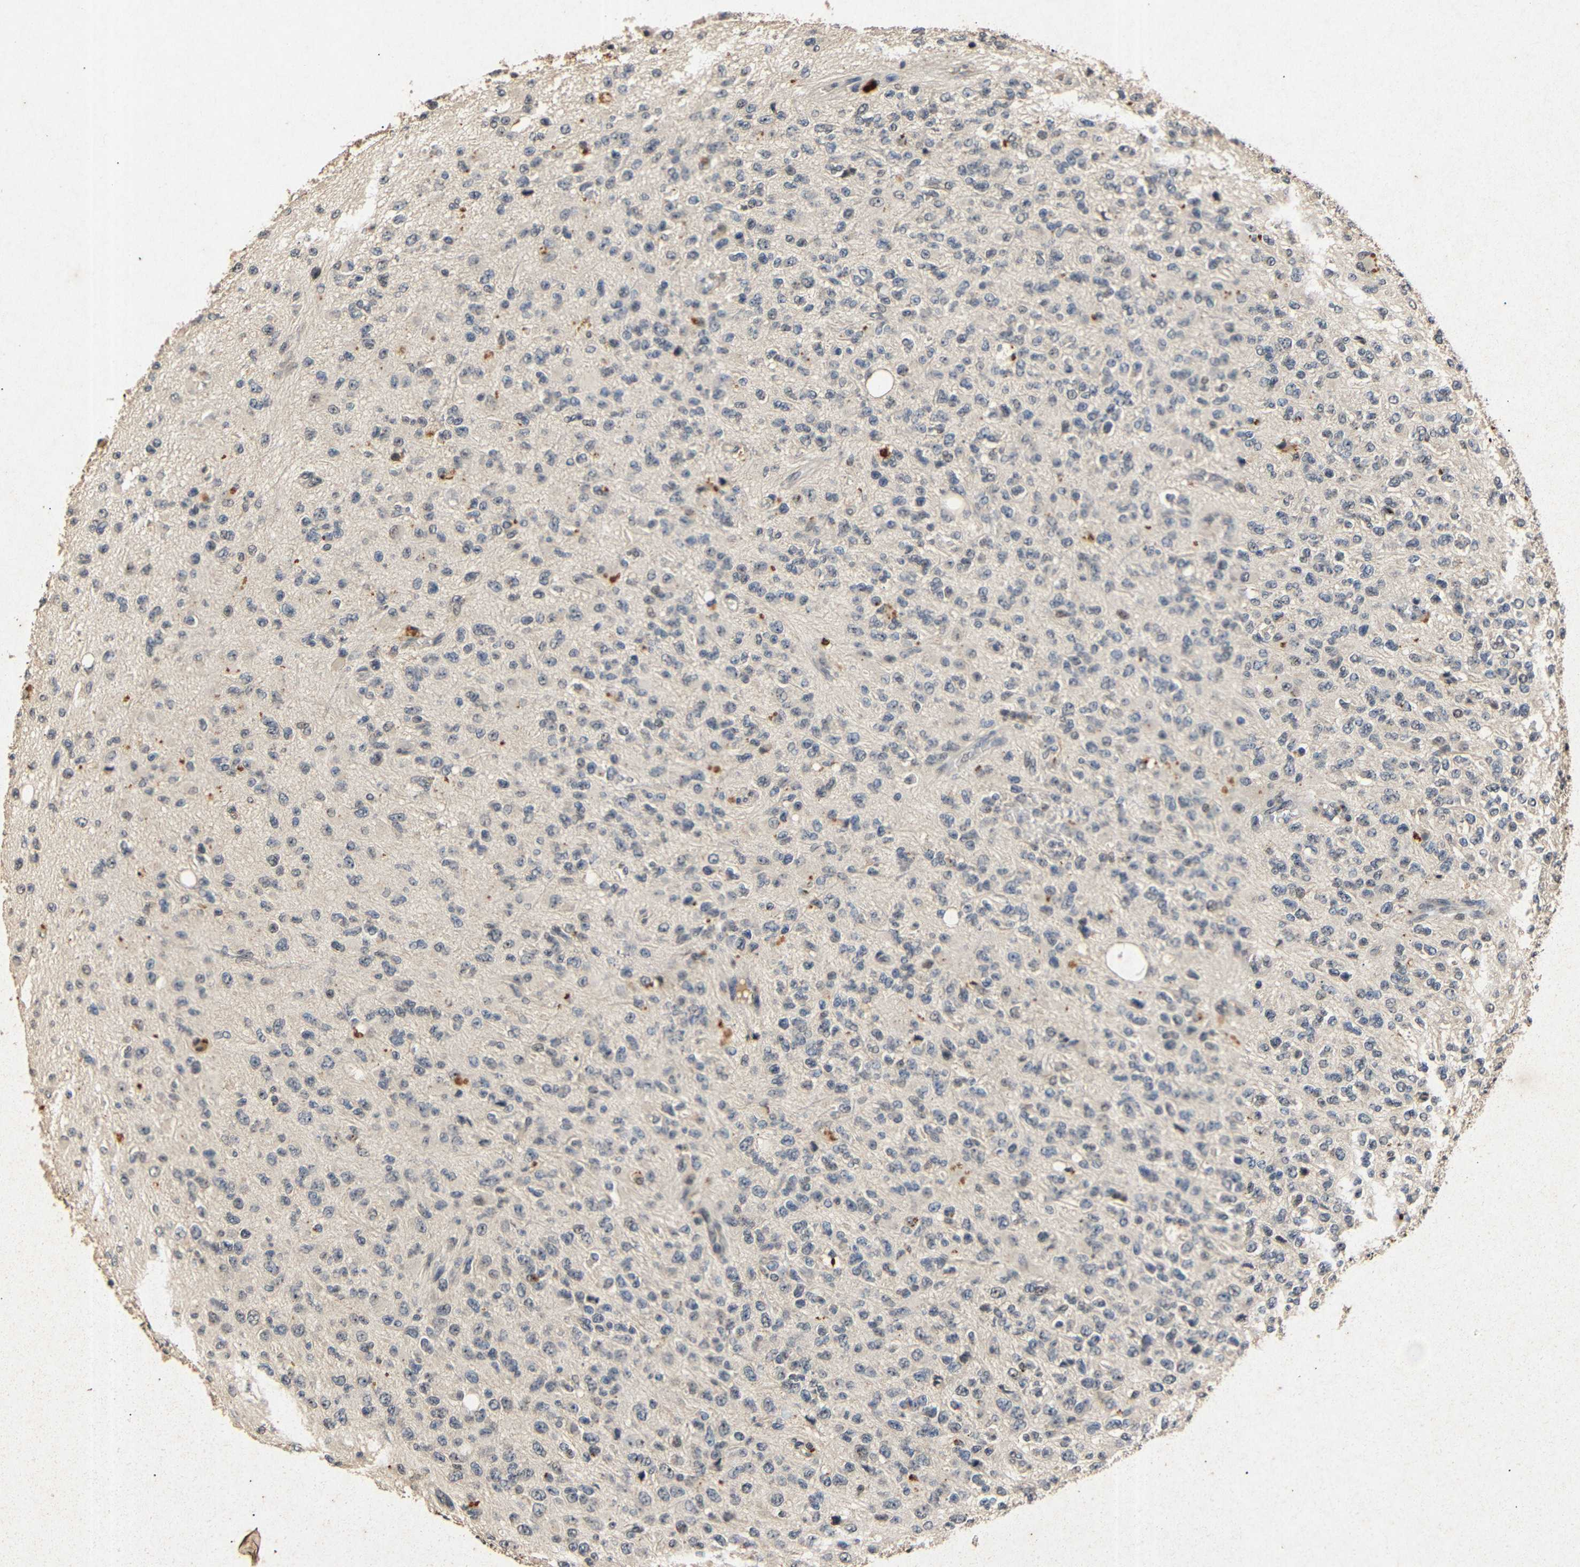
{"staining": {"intensity": "negative", "quantity": "none", "location": "none"}, "tissue": "glioma", "cell_type": "Tumor cells", "image_type": "cancer", "snomed": [{"axis": "morphology", "description": "Glioma, malignant, High grade"}, {"axis": "topography", "description": "pancreas cauda"}], "caption": "IHC histopathology image of neoplastic tissue: human glioma stained with DAB (3,3'-diaminobenzidine) shows no significant protein expression in tumor cells.", "gene": "PARN", "patient": {"sex": "male", "age": 60}}